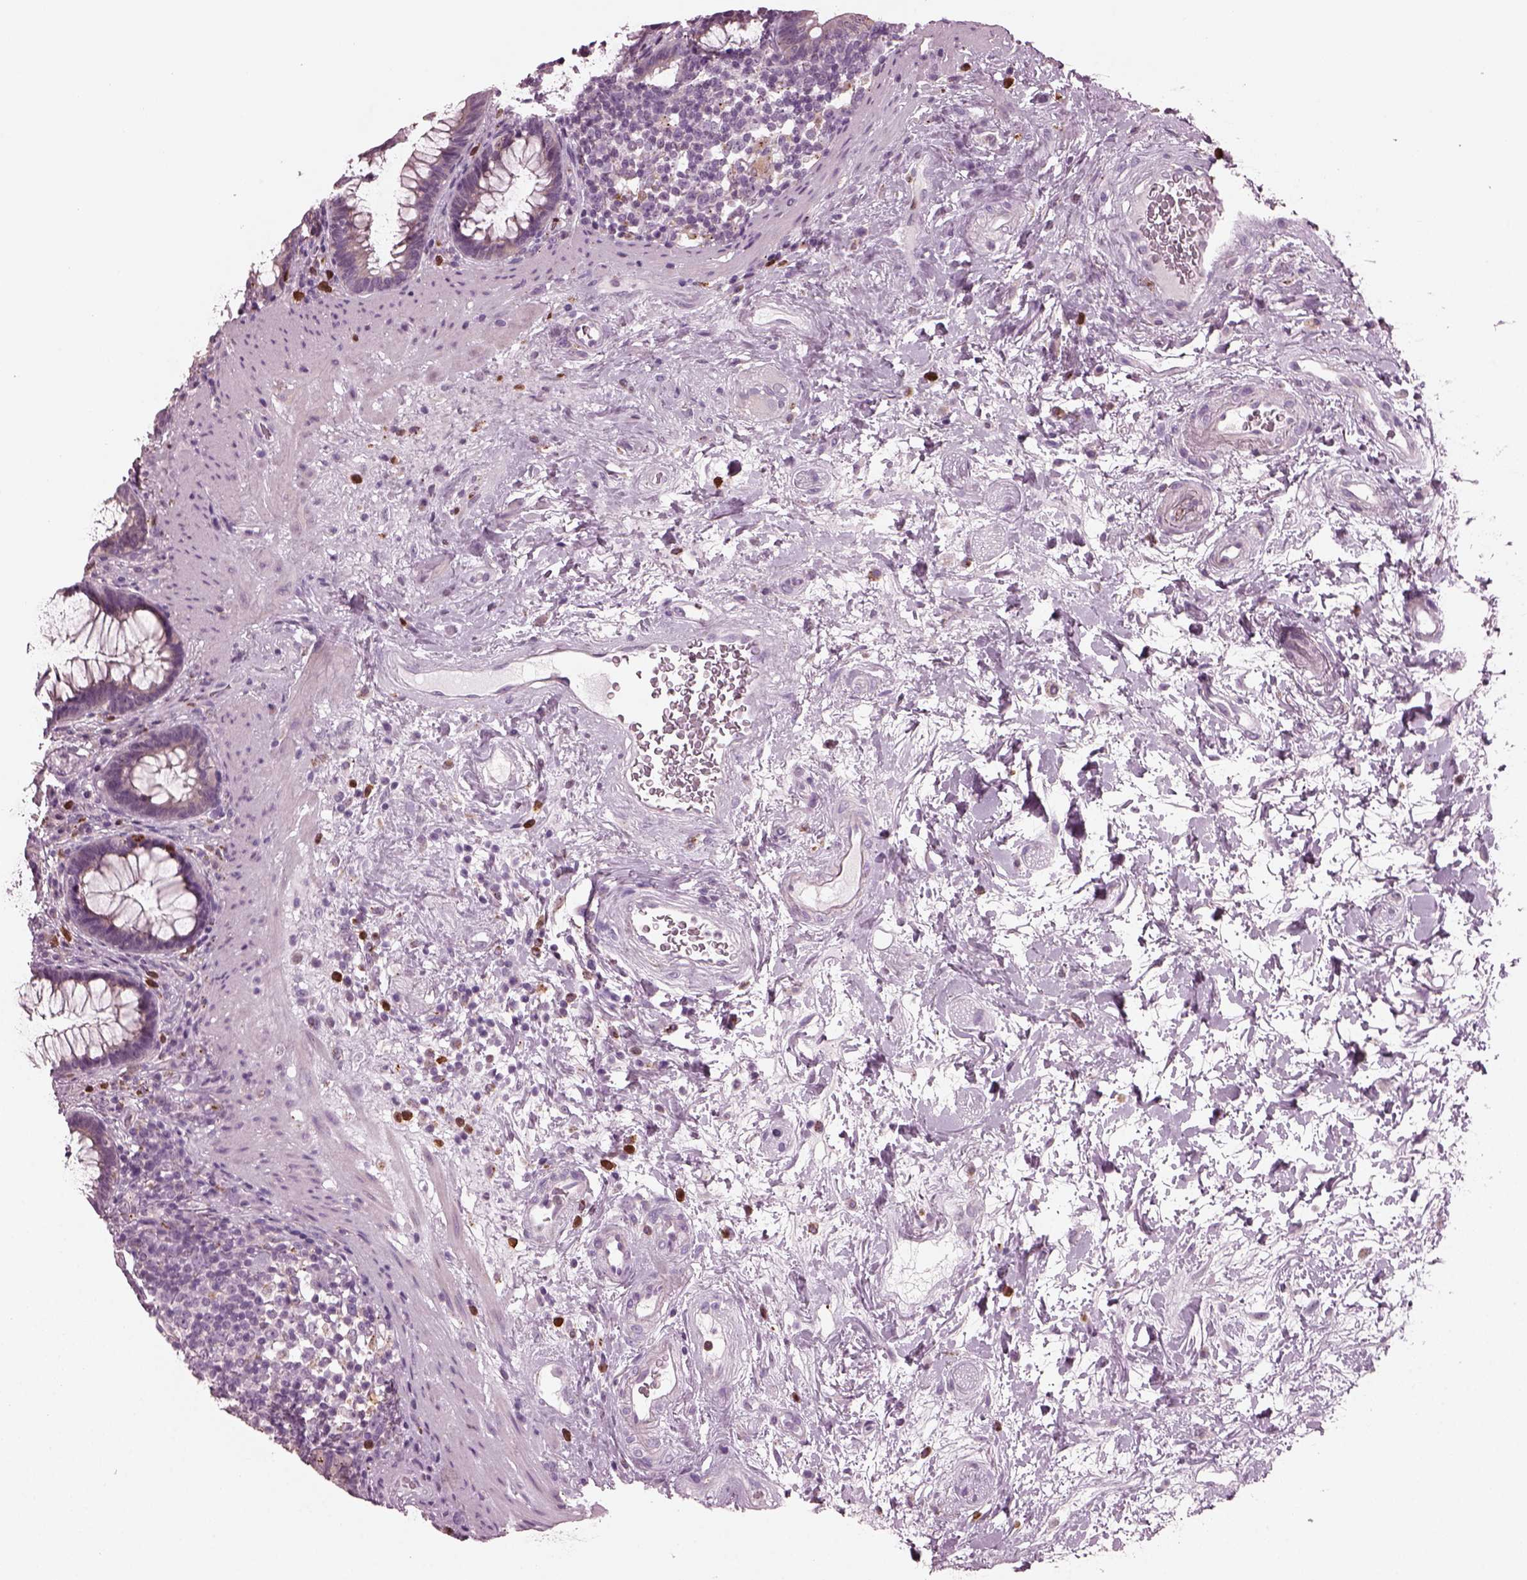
{"staining": {"intensity": "negative", "quantity": "none", "location": "none"}, "tissue": "rectum", "cell_type": "Glandular cells", "image_type": "normal", "snomed": [{"axis": "morphology", "description": "Normal tissue, NOS"}, {"axis": "topography", "description": "Rectum"}], "caption": "Protein analysis of normal rectum displays no significant expression in glandular cells.", "gene": "SLAMF8", "patient": {"sex": "male", "age": 72}}